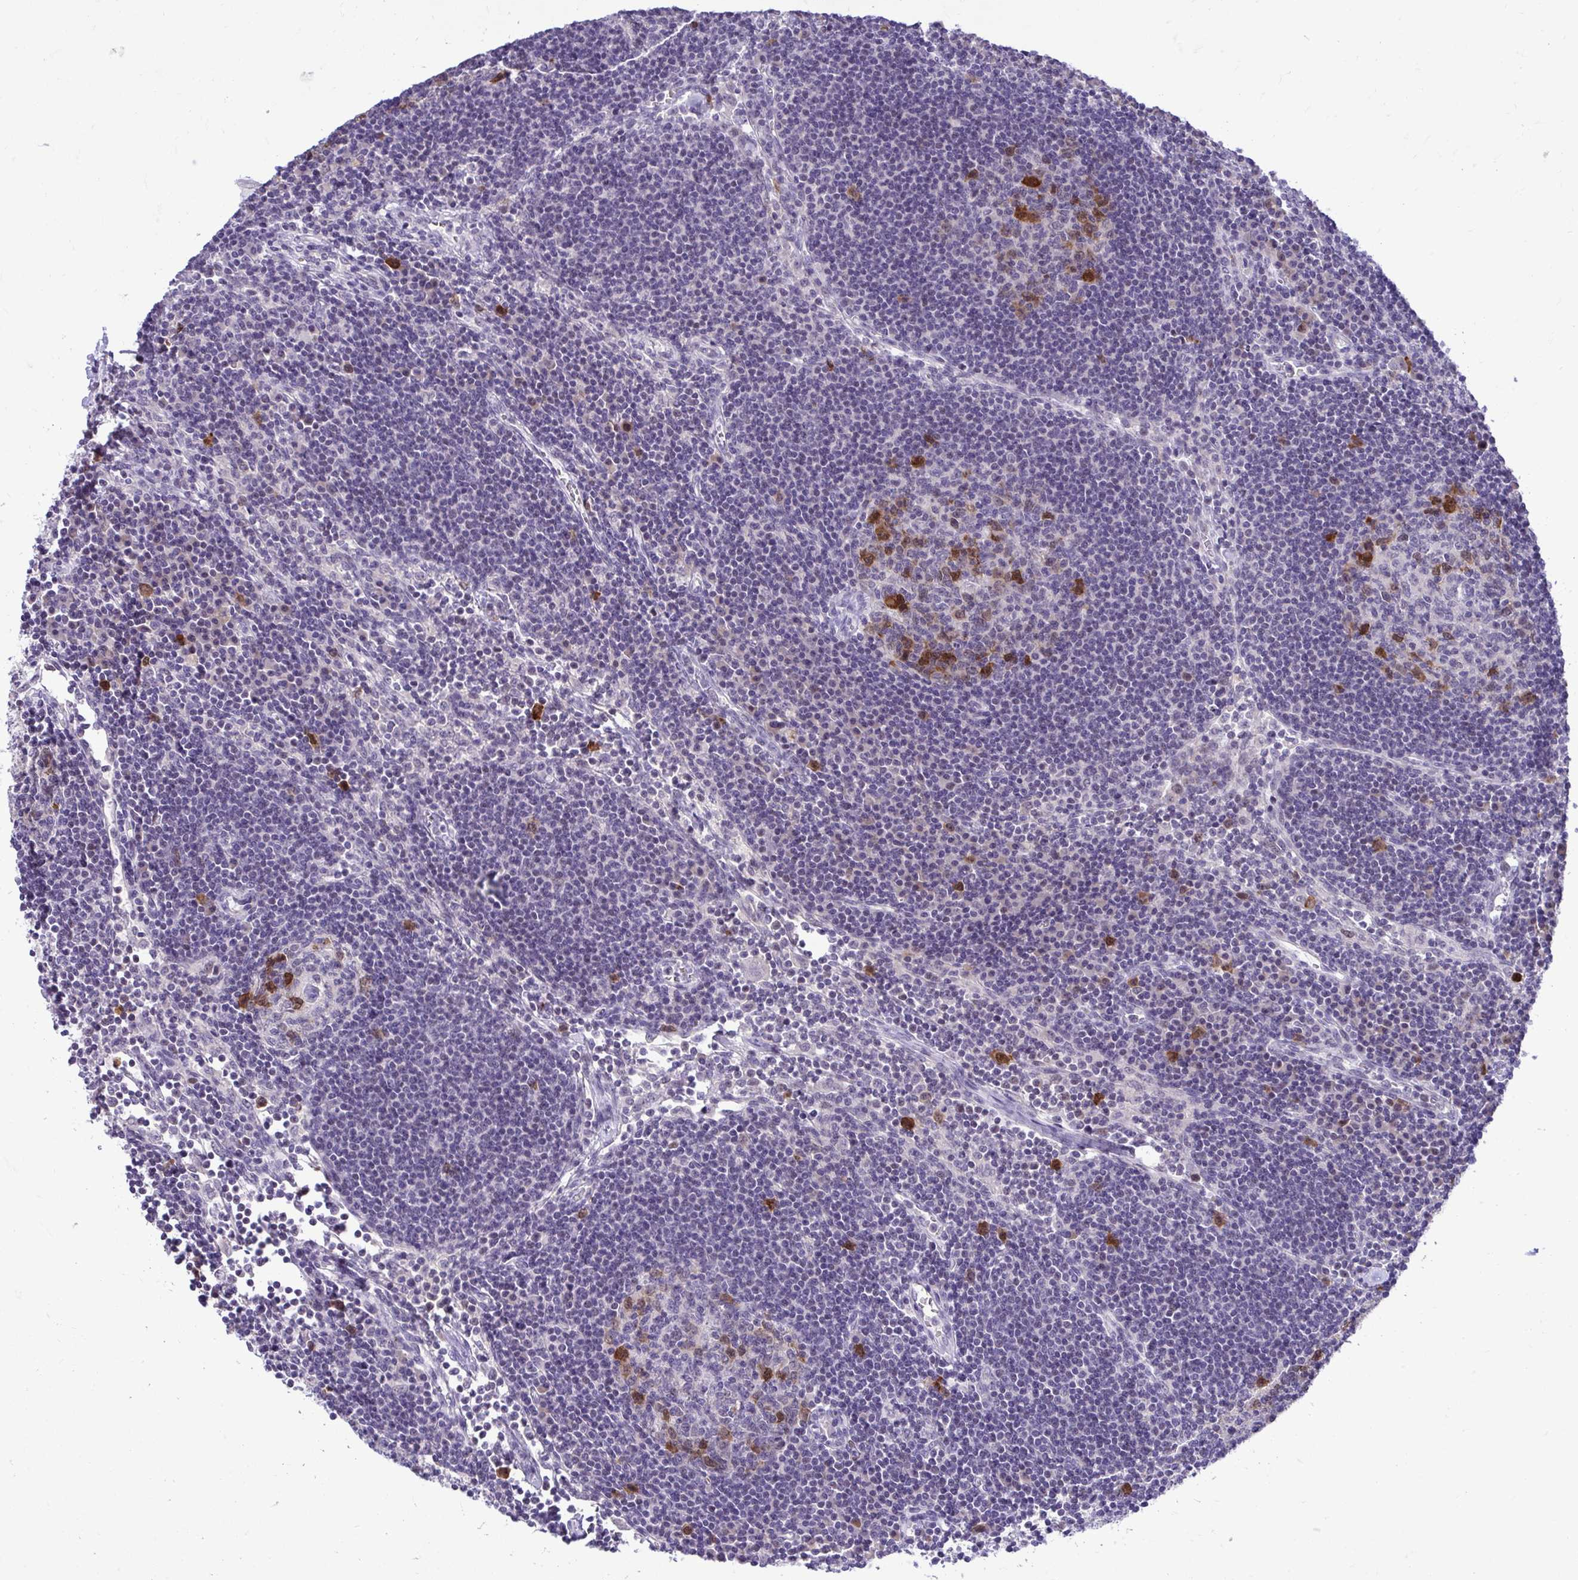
{"staining": {"intensity": "strong", "quantity": "<25%", "location": "cytoplasmic/membranous,nuclear"}, "tissue": "lymph node", "cell_type": "Germinal center cells", "image_type": "normal", "snomed": [{"axis": "morphology", "description": "Normal tissue, NOS"}, {"axis": "topography", "description": "Lymph node"}], "caption": "About <25% of germinal center cells in benign human lymph node reveal strong cytoplasmic/membranous,nuclear protein expression as visualized by brown immunohistochemical staining.", "gene": "CDC20", "patient": {"sex": "male", "age": 67}}